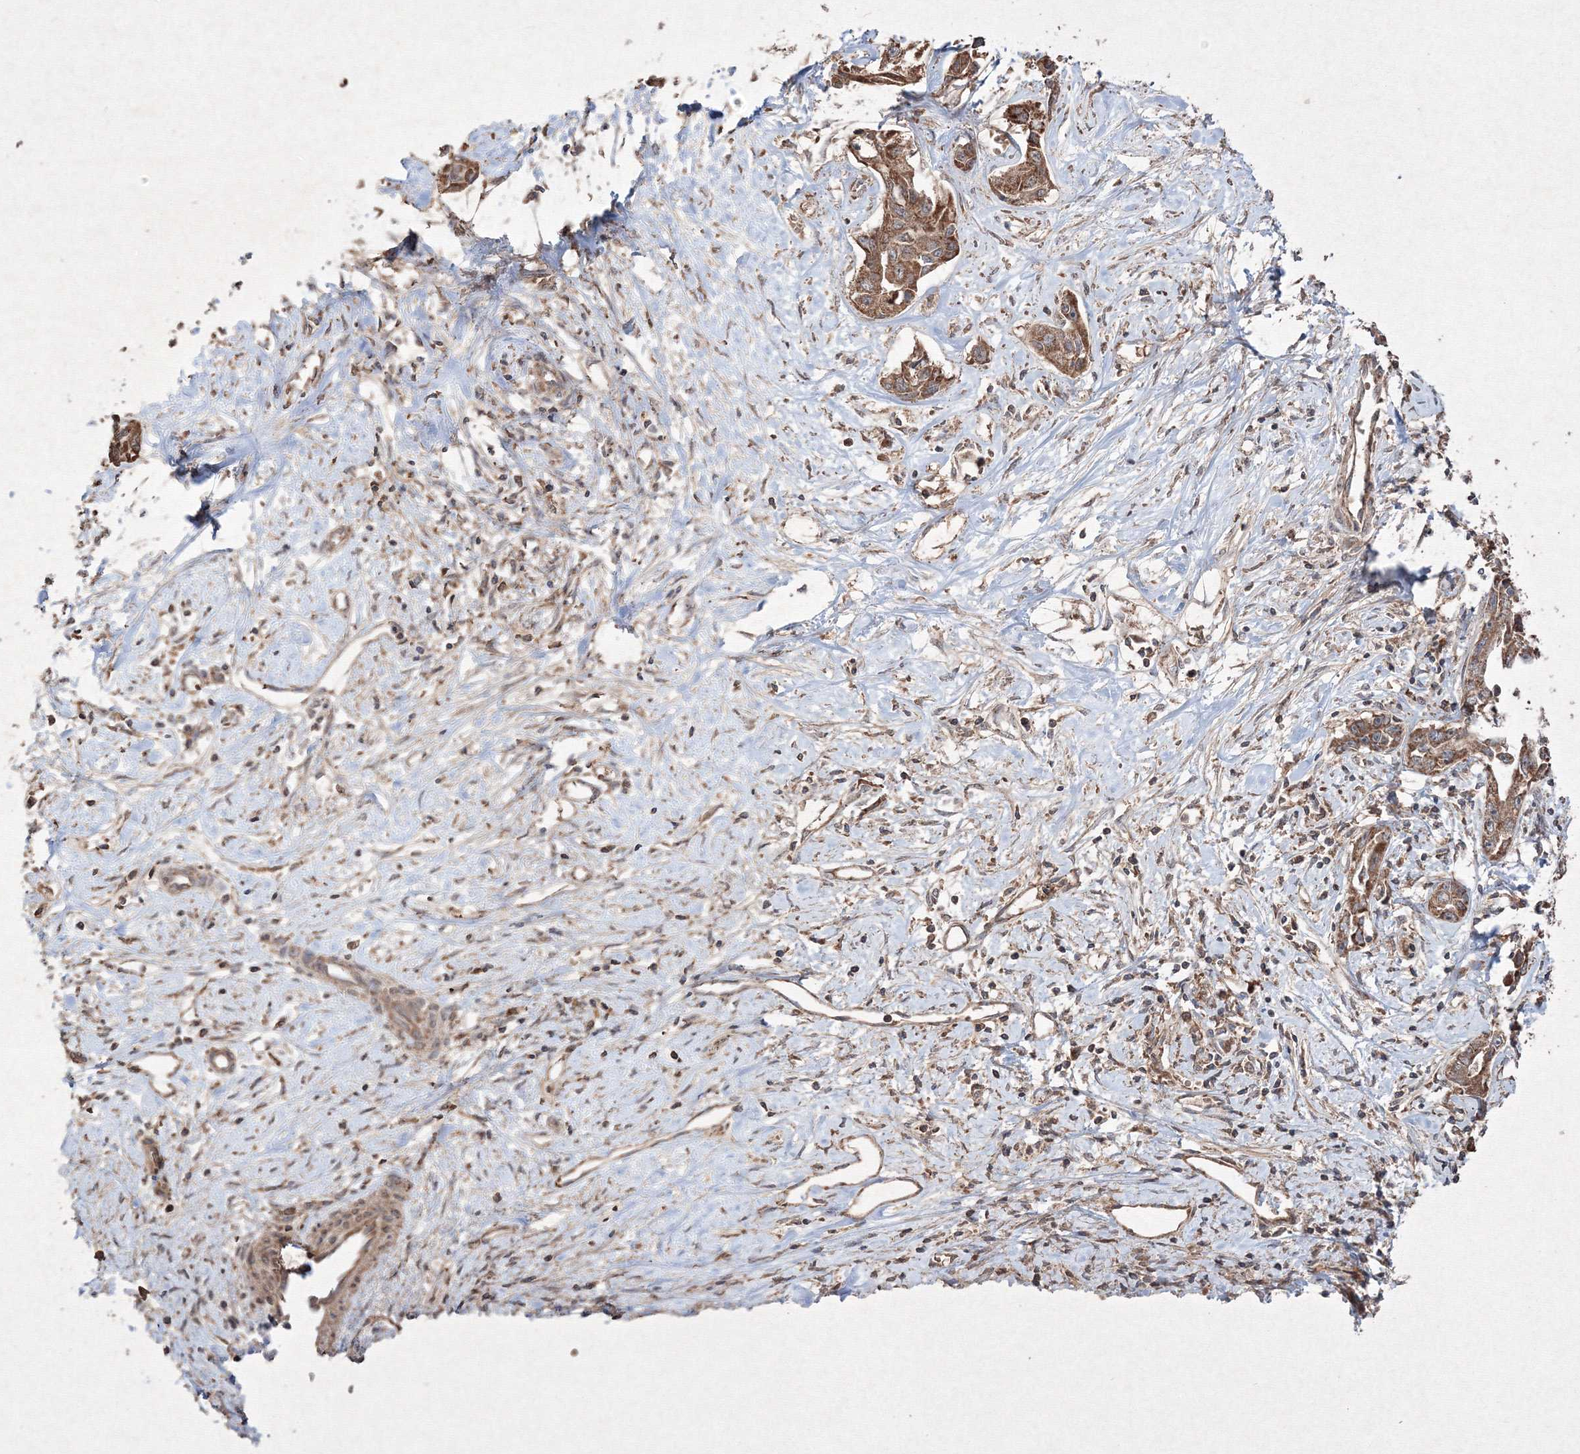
{"staining": {"intensity": "moderate", "quantity": ">75%", "location": "cytoplasmic/membranous"}, "tissue": "liver cancer", "cell_type": "Tumor cells", "image_type": "cancer", "snomed": [{"axis": "morphology", "description": "Cholangiocarcinoma"}, {"axis": "topography", "description": "Liver"}], "caption": "The immunohistochemical stain highlights moderate cytoplasmic/membranous positivity in tumor cells of liver cholangiocarcinoma tissue. (Stains: DAB in brown, nuclei in blue, Microscopy: brightfield microscopy at high magnification).", "gene": "GRSF1", "patient": {"sex": "male", "age": 59}}